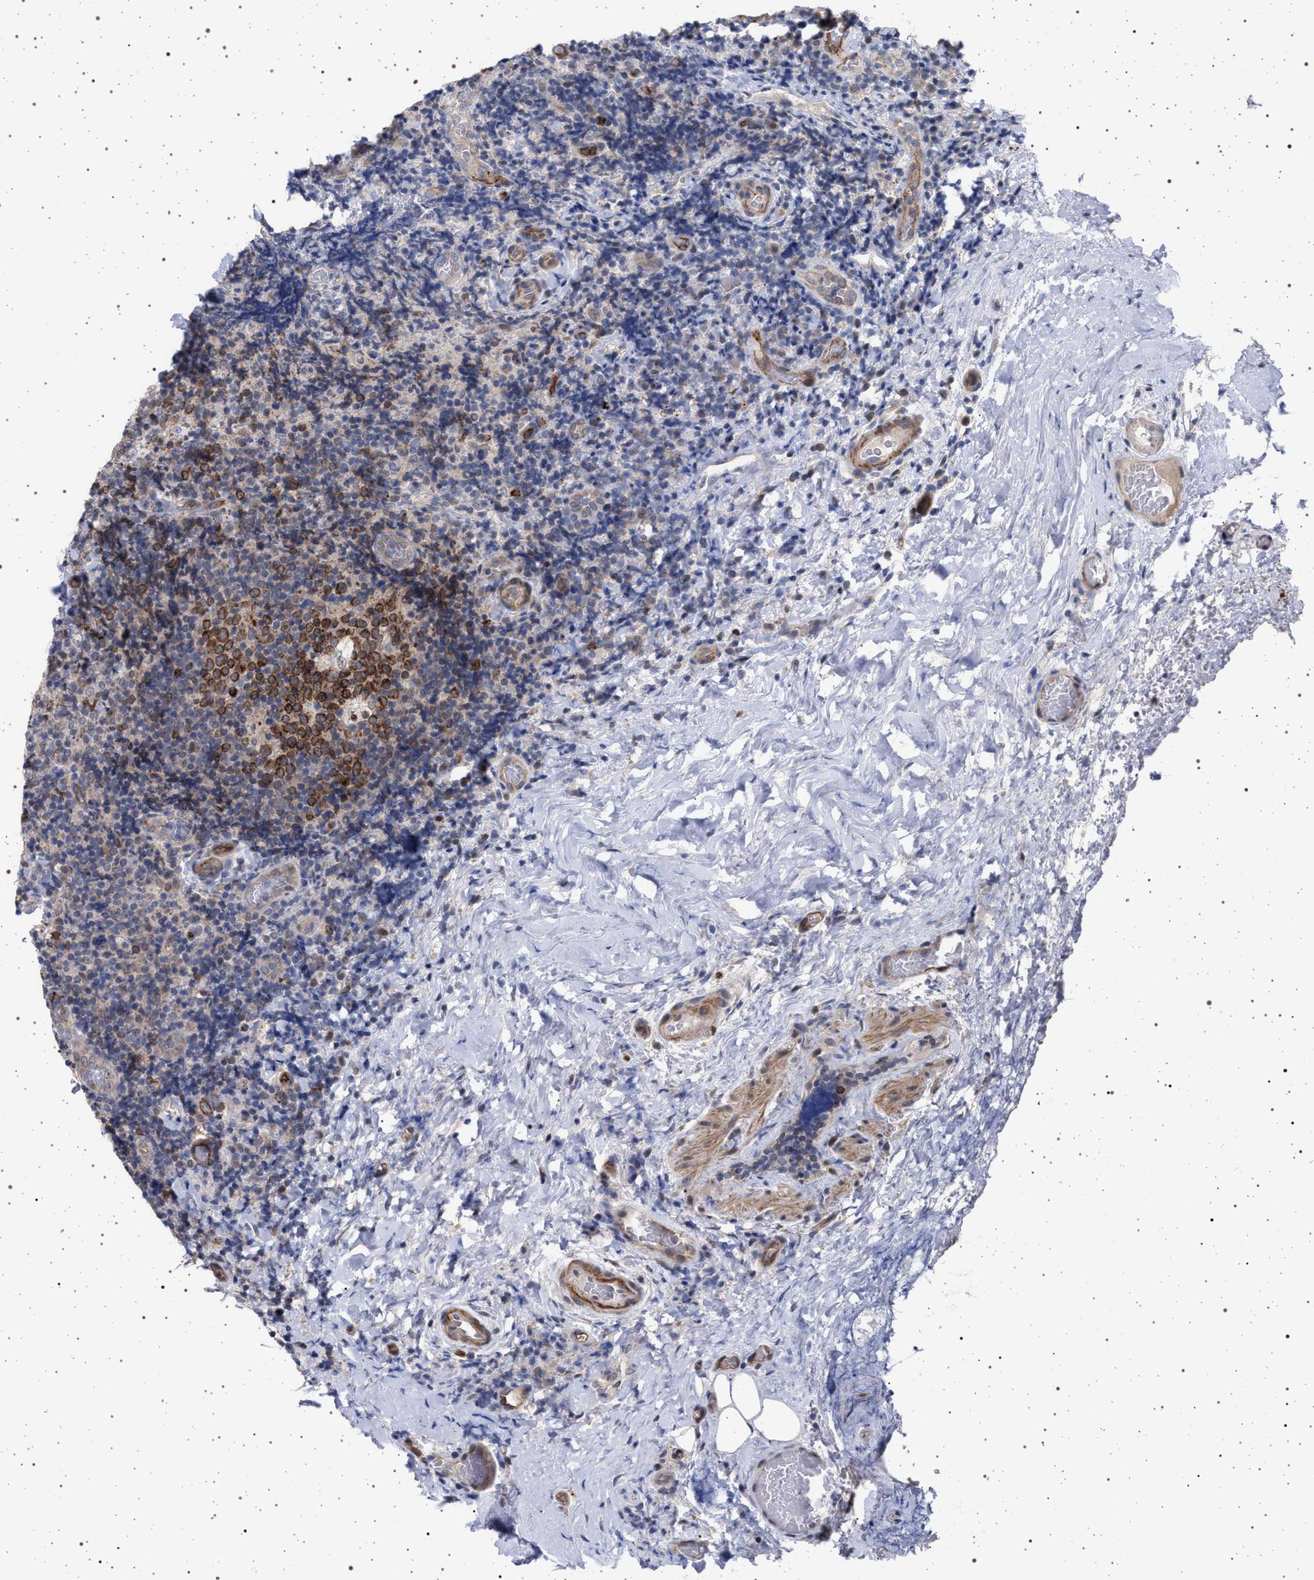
{"staining": {"intensity": "strong", "quantity": "<25%", "location": "cytoplasmic/membranous"}, "tissue": "lymphoma", "cell_type": "Tumor cells", "image_type": "cancer", "snomed": [{"axis": "morphology", "description": "Malignant lymphoma, non-Hodgkin's type, High grade"}, {"axis": "topography", "description": "Tonsil"}], "caption": "The micrograph reveals immunohistochemical staining of high-grade malignant lymphoma, non-Hodgkin's type. There is strong cytoplasmic/membranous expression is identified in approximately <25% of tumor cells. The protein of interest is stained brown, and the nuclei are stained in blue (DAB IHC with brightfield microscopy, high magnification).", "gene": "RBM48", "patient": {"sex": "female", "age": 36}}